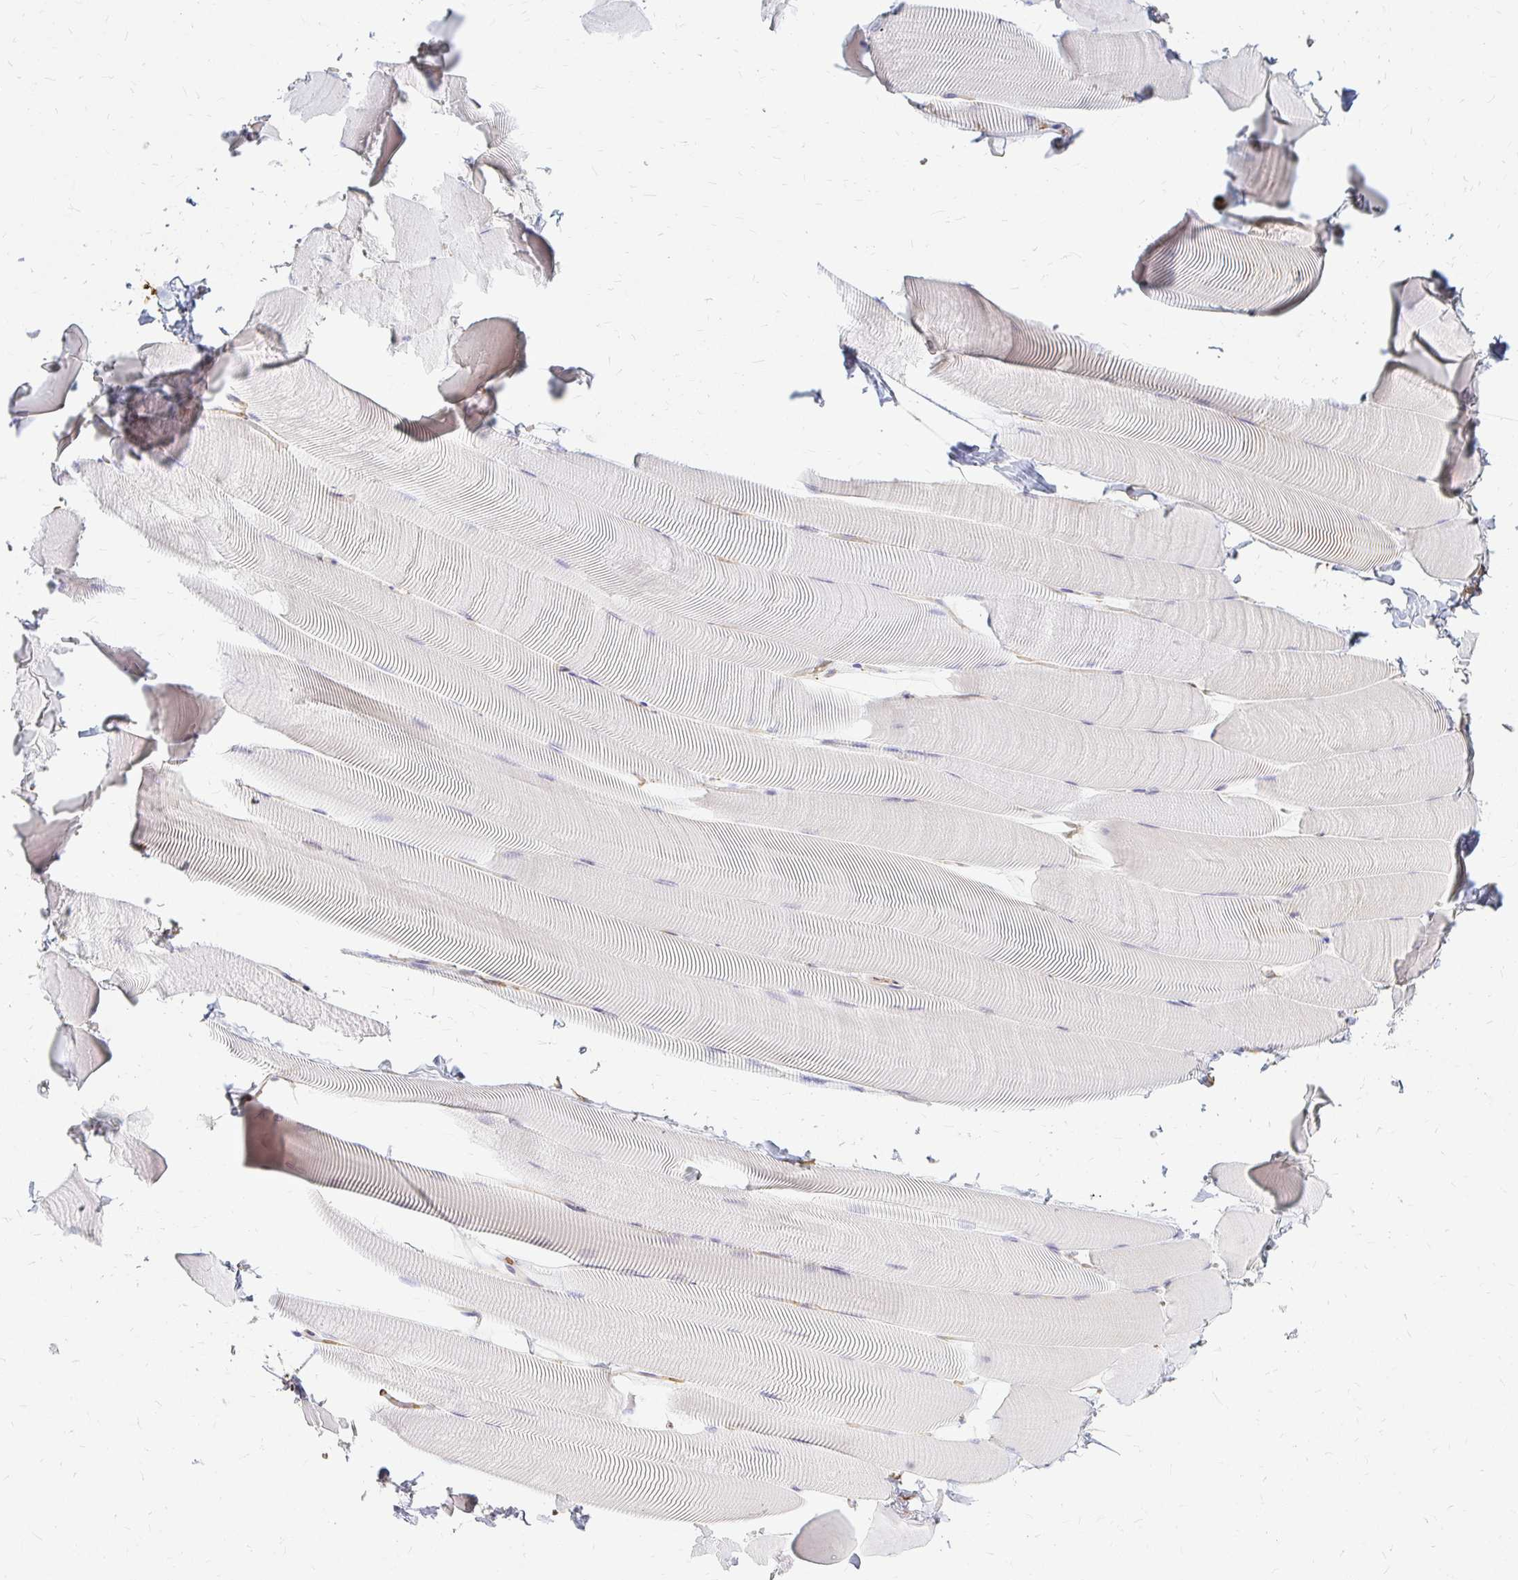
{"staining": {"intensity": "negative", "quantity": "none", "location": "none"}, "tissue": "skeletal muscle", "cell_type": "Myocytes", "image_type": "normal", "snomed": [{"axis": "morphology", "description": "Normal tissue, NOS"}, {"axis": "topography", "description": "Skeletal muscle"}], "caption": "This is a photomicrograph of immunohistochemistry (IHC) staining of unremarkable skeletal muscle, which shows no staining in myocytes.", "gene": "CAST", "patient": {"sex": "male", "age": 25}}